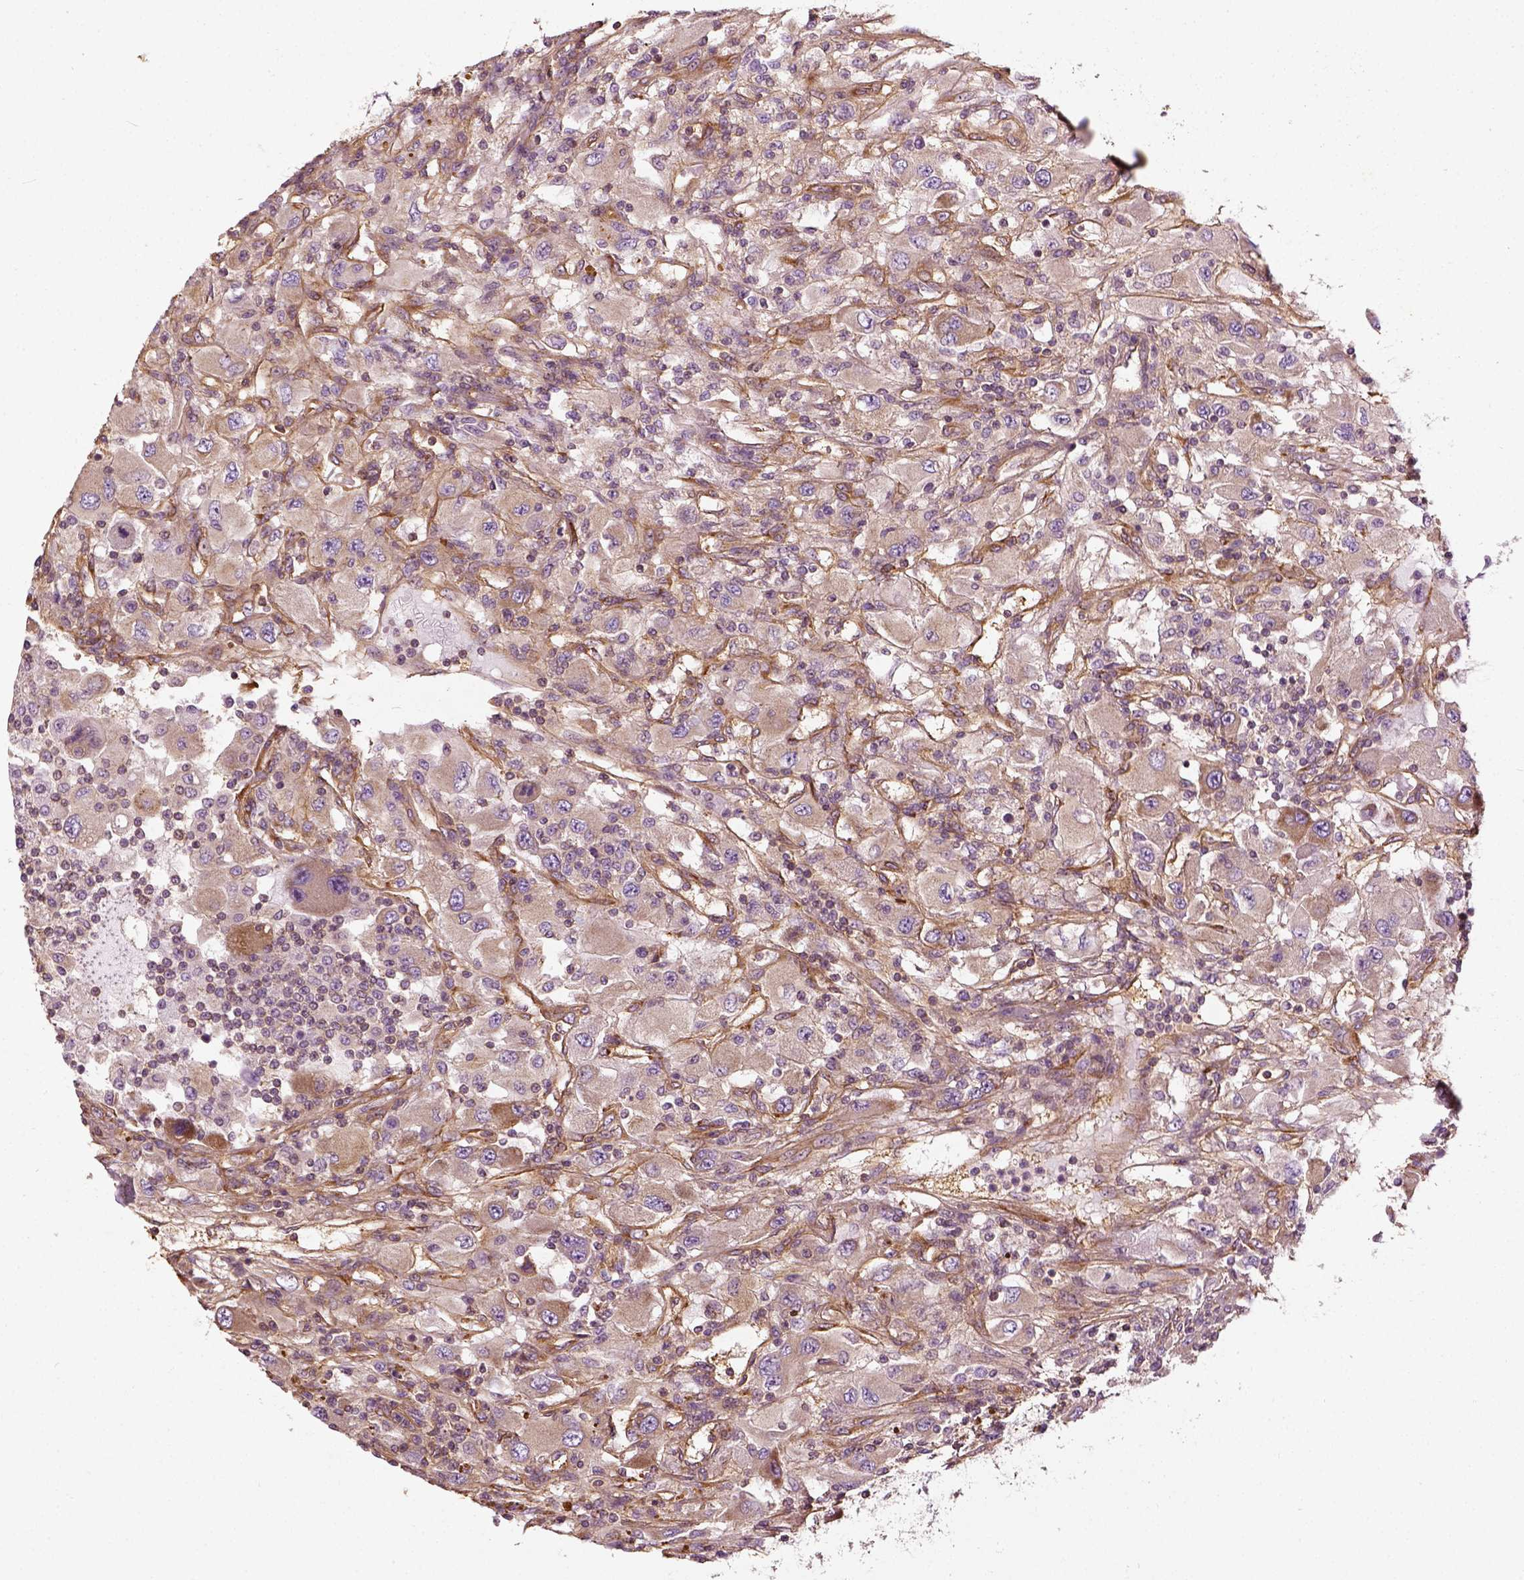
{"staining": {"intensity": "moderate", "quantity": "<25%", "location": "cytoplasmic/membranous"}, "tissue": "renal cancer", "cell_type": "Tumor cells", "image_type": "cancer", "snomed": [{"axis": "morphology", "description": "Adenocarcinoma, NOS"}, {"axis": "topography", "description": "Kidney"}], "caption": "Immunohistochemistry (IHC) of human adenocarcinoma (renal) reveals low levels of moderate cytoplasmic/membranous positivity in approximately <25% of tumor cells. Nuclei are stained in blue.", "gene": "COL6A2", "patient": {"sex": "female", "age": 67}}